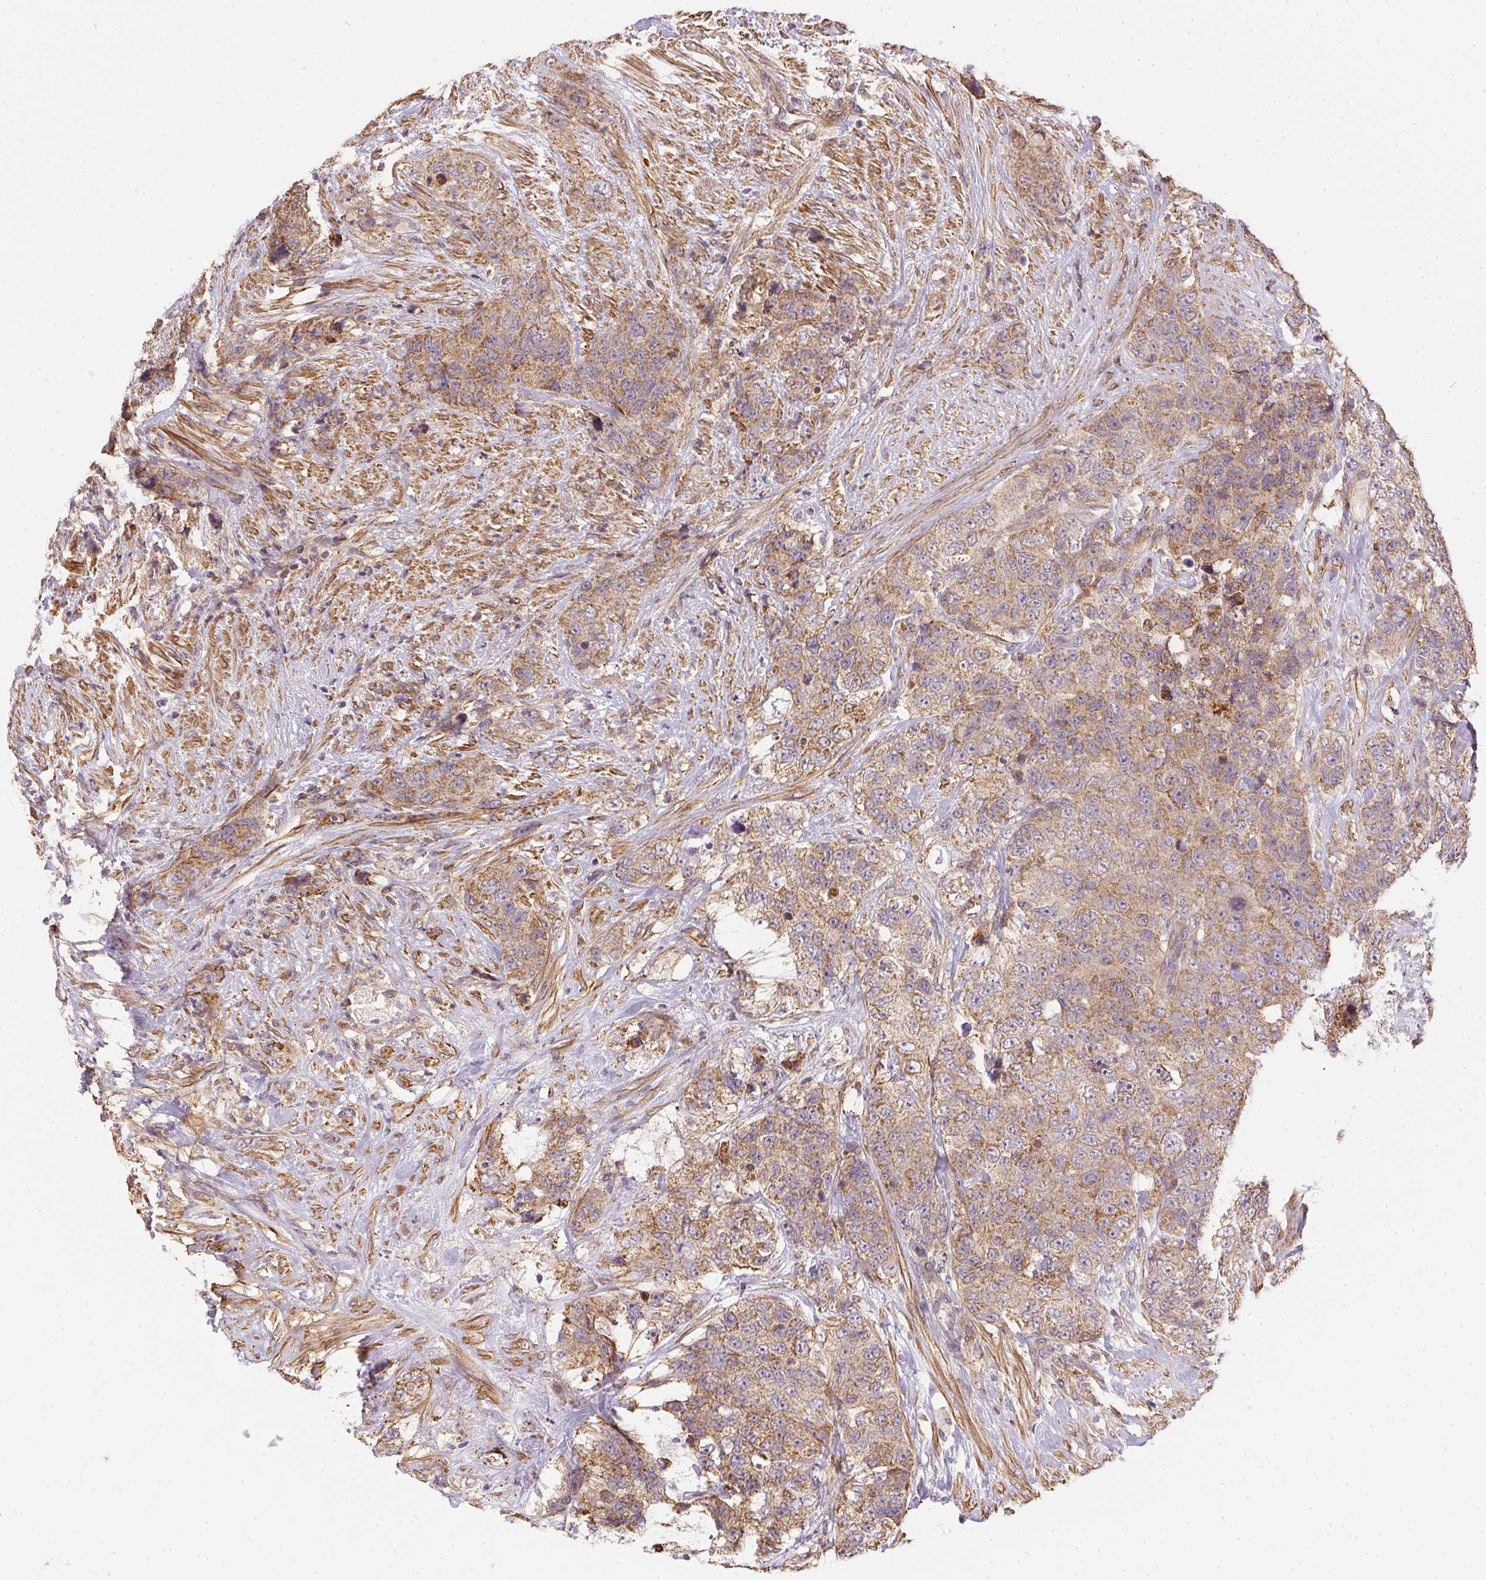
{"staining": {"intensity": "moderate", "quantity": ">75%", "location": "cytoplasmic/membranous"}, "tissue": "urothelial cancer", "cell_type": "Tumor cells", "image_type": "cancer", "snomed": [{"axis": "morphology", "description": "Urothelial carcinoma, High grade"}, {"axis": "topography", "description": "Urinary bladder"}], "caption": "Moderate cytoplasmic/membranous positivity is present in approximately >75% of tumor cells in urothelial cancer.", "gene": "REV3L", "patient": {"sex": "female", "age": 78}}